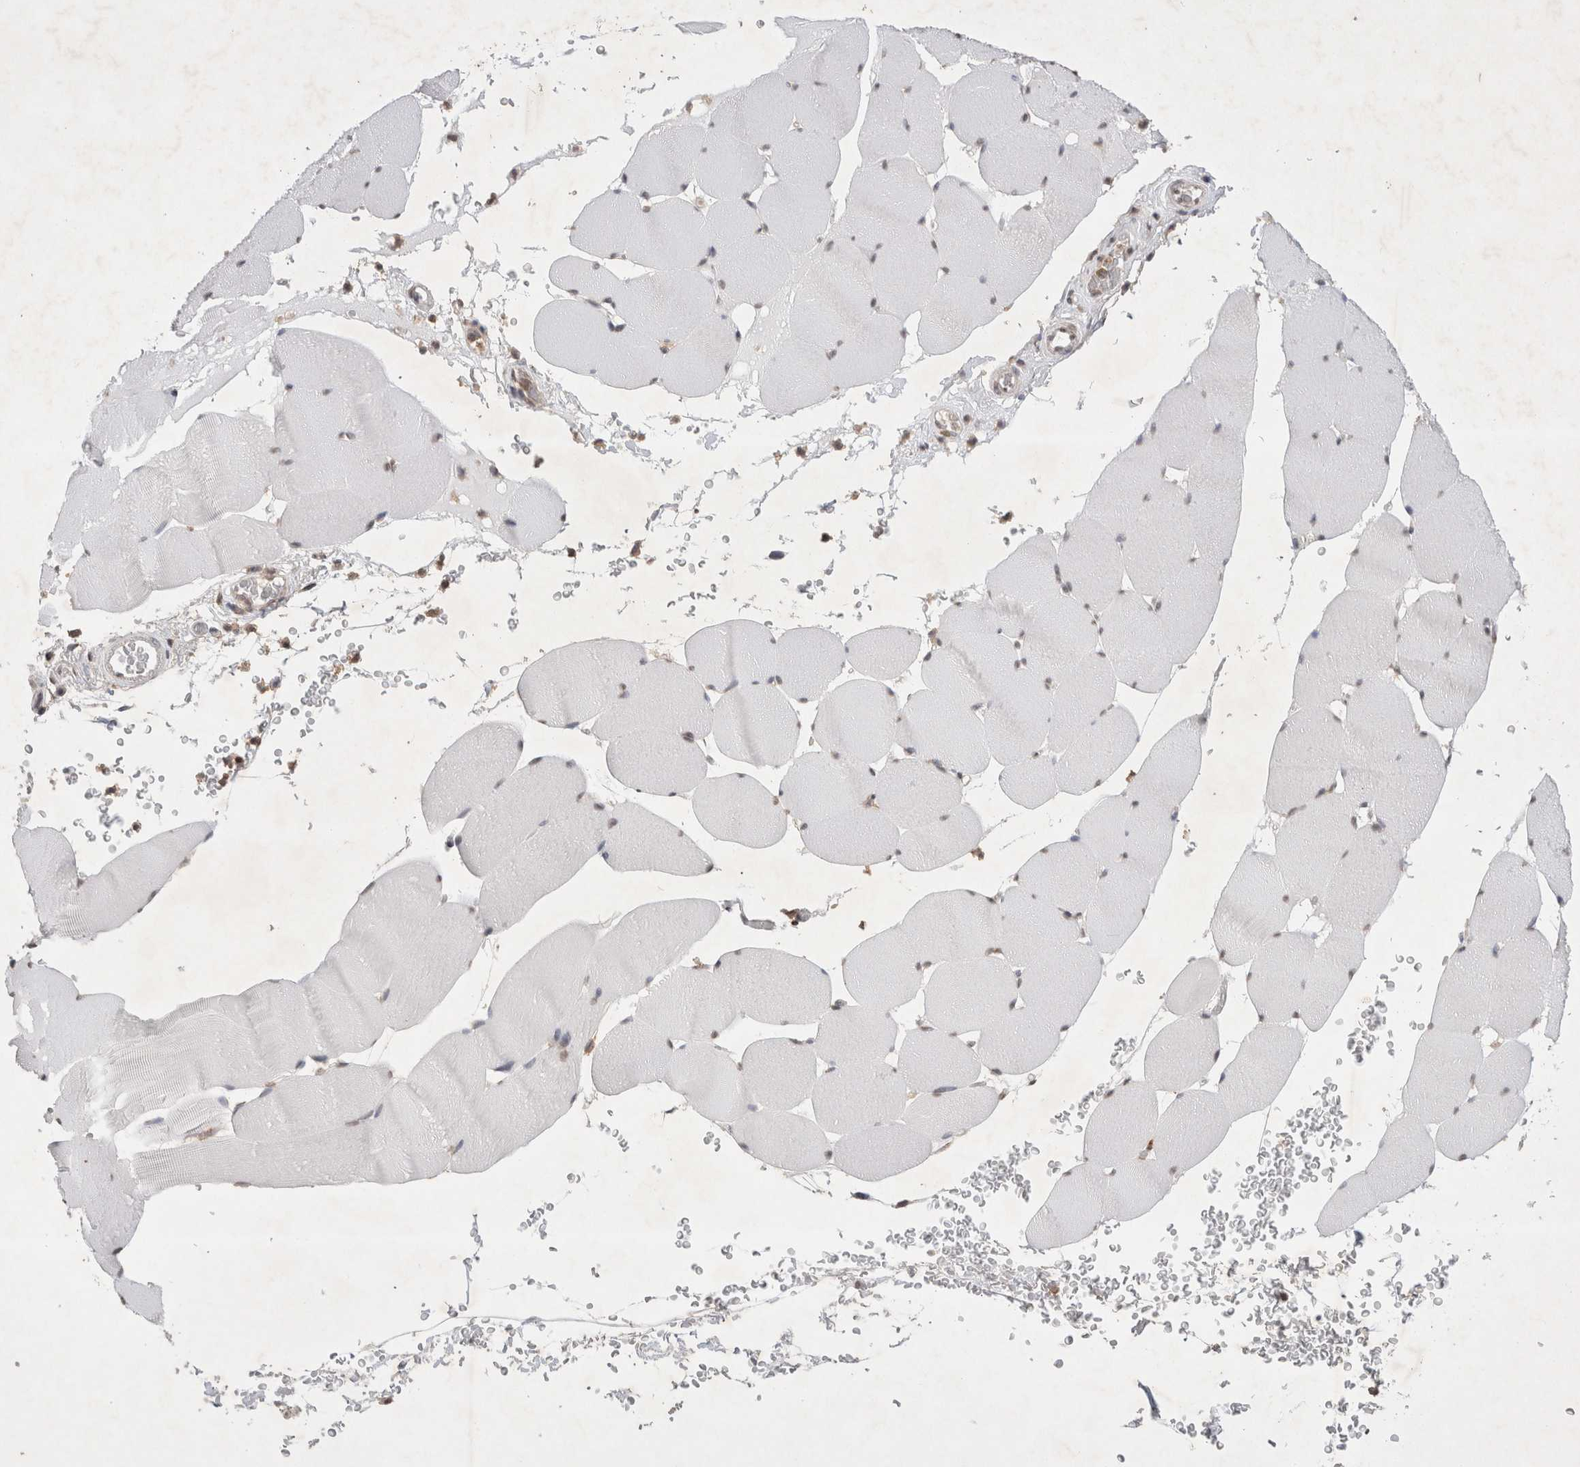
{"staining": {"intensity": "negative", "quantity": "none", "location": "none"}, "tissue": "skeletal muscle", "cell_type": "Myocytes", "image_type": "normal", "snomed": [{"axis": "morphology", "description": "Normal tissue, NOS"}, {"axis": "topography", "description": "Skeletal muscle"}], "caption": "IHC of unremarkable human skeletal muscle demonstrates no positivity in myocytes.", "gene": "WIPF2", "patient": {"sex": "male", "age": 62}}